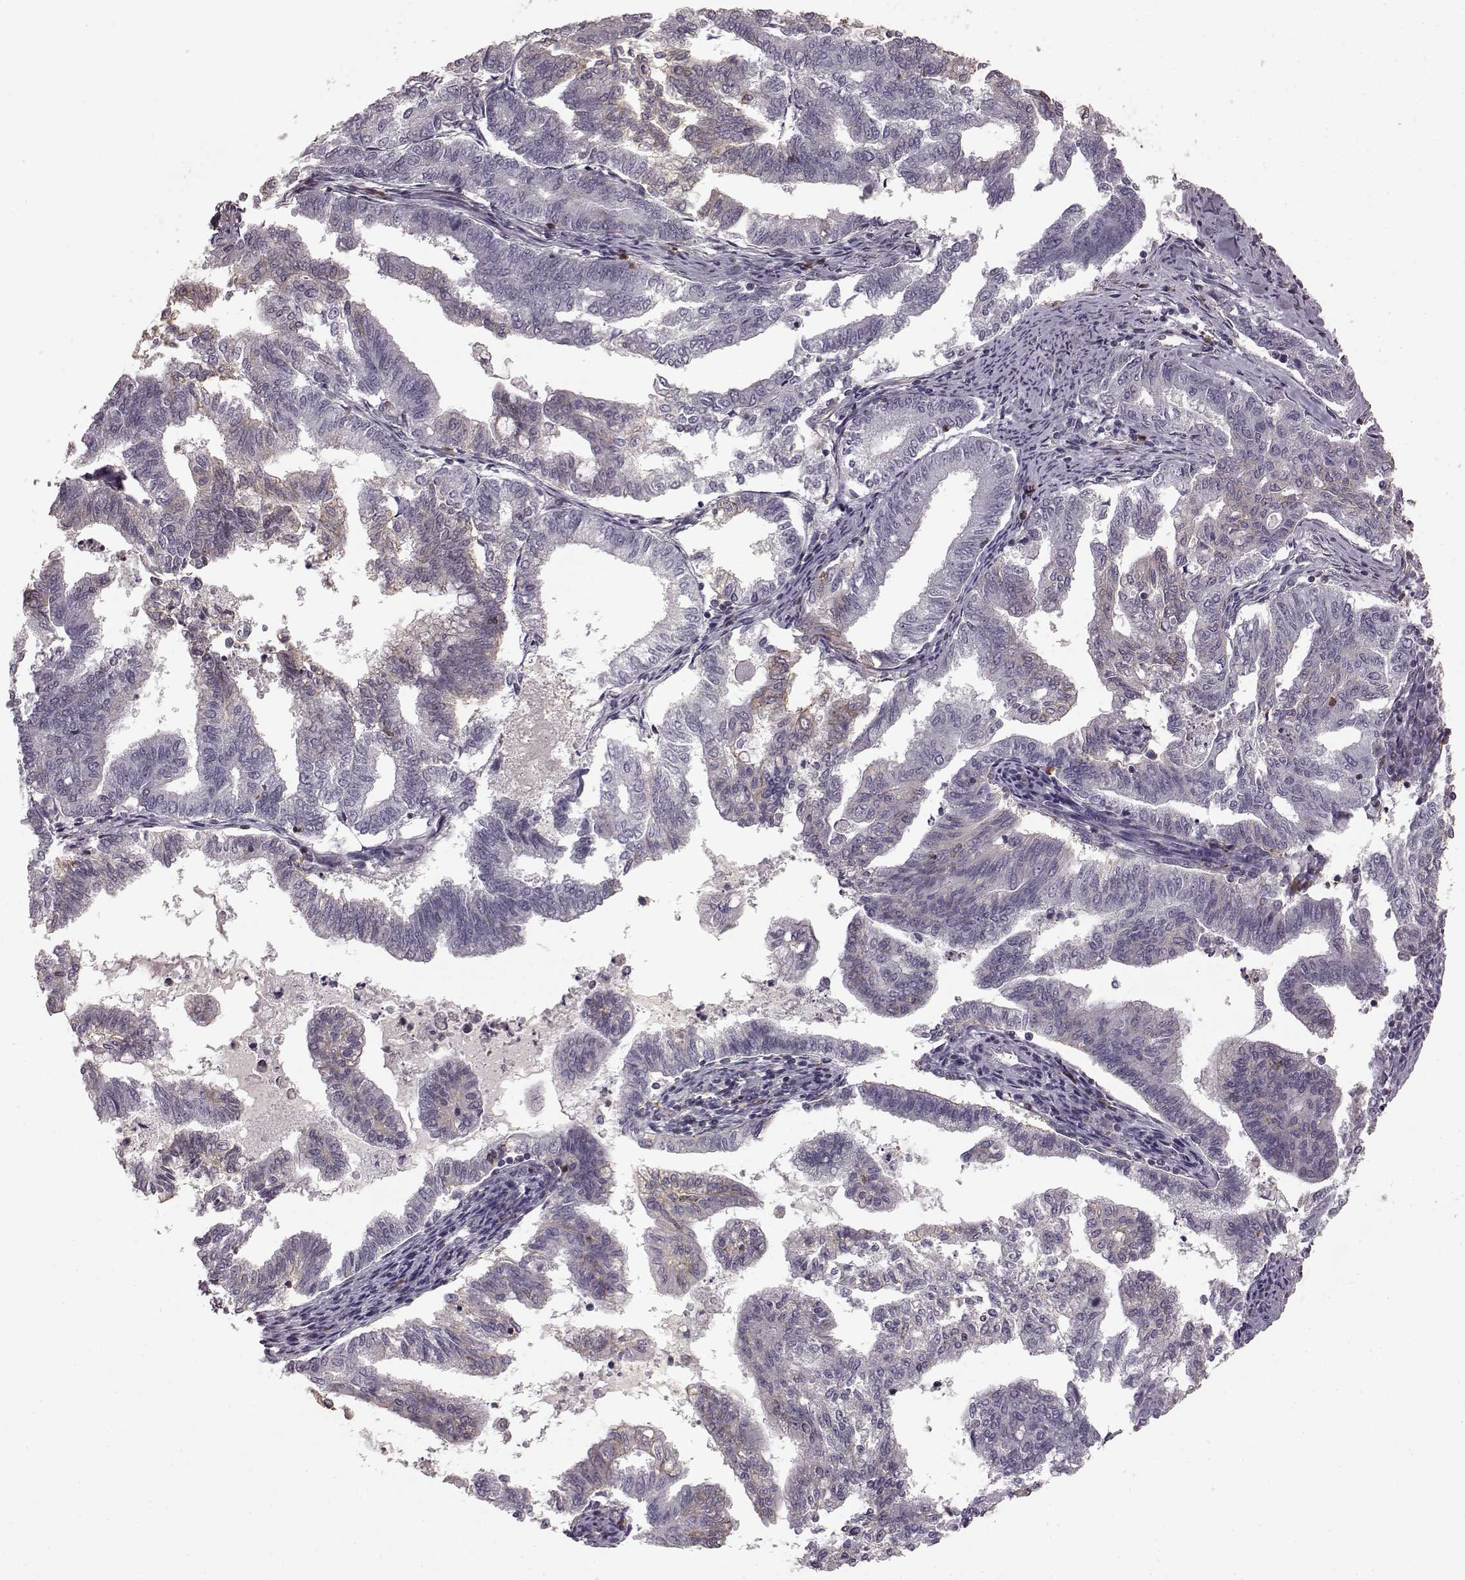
{"staining": {"intensity": "negative", "quantity": "none", "location": "none"}, "tissue": "endometrial cancer", "cell_type": "Tumor cells", "image_type": "cancer", "snomed": [{"axis": "morphology", "description": "Adenocarcinoma, NOS"}, {"axis": "topography", "description": "Endometrium"}], "caption": "High magnification brightfield microscopy of endometrial cancer (adenocarcinoma) stained with DAB (3,3'-diaminobenzidine) (brown) and counterstained with hematoxylin (blue): tumor cells show no significant staining. Nuclei are stained in blue.", "gene": "PDCD1", "patient": {"sex": "female", "age": 79}}